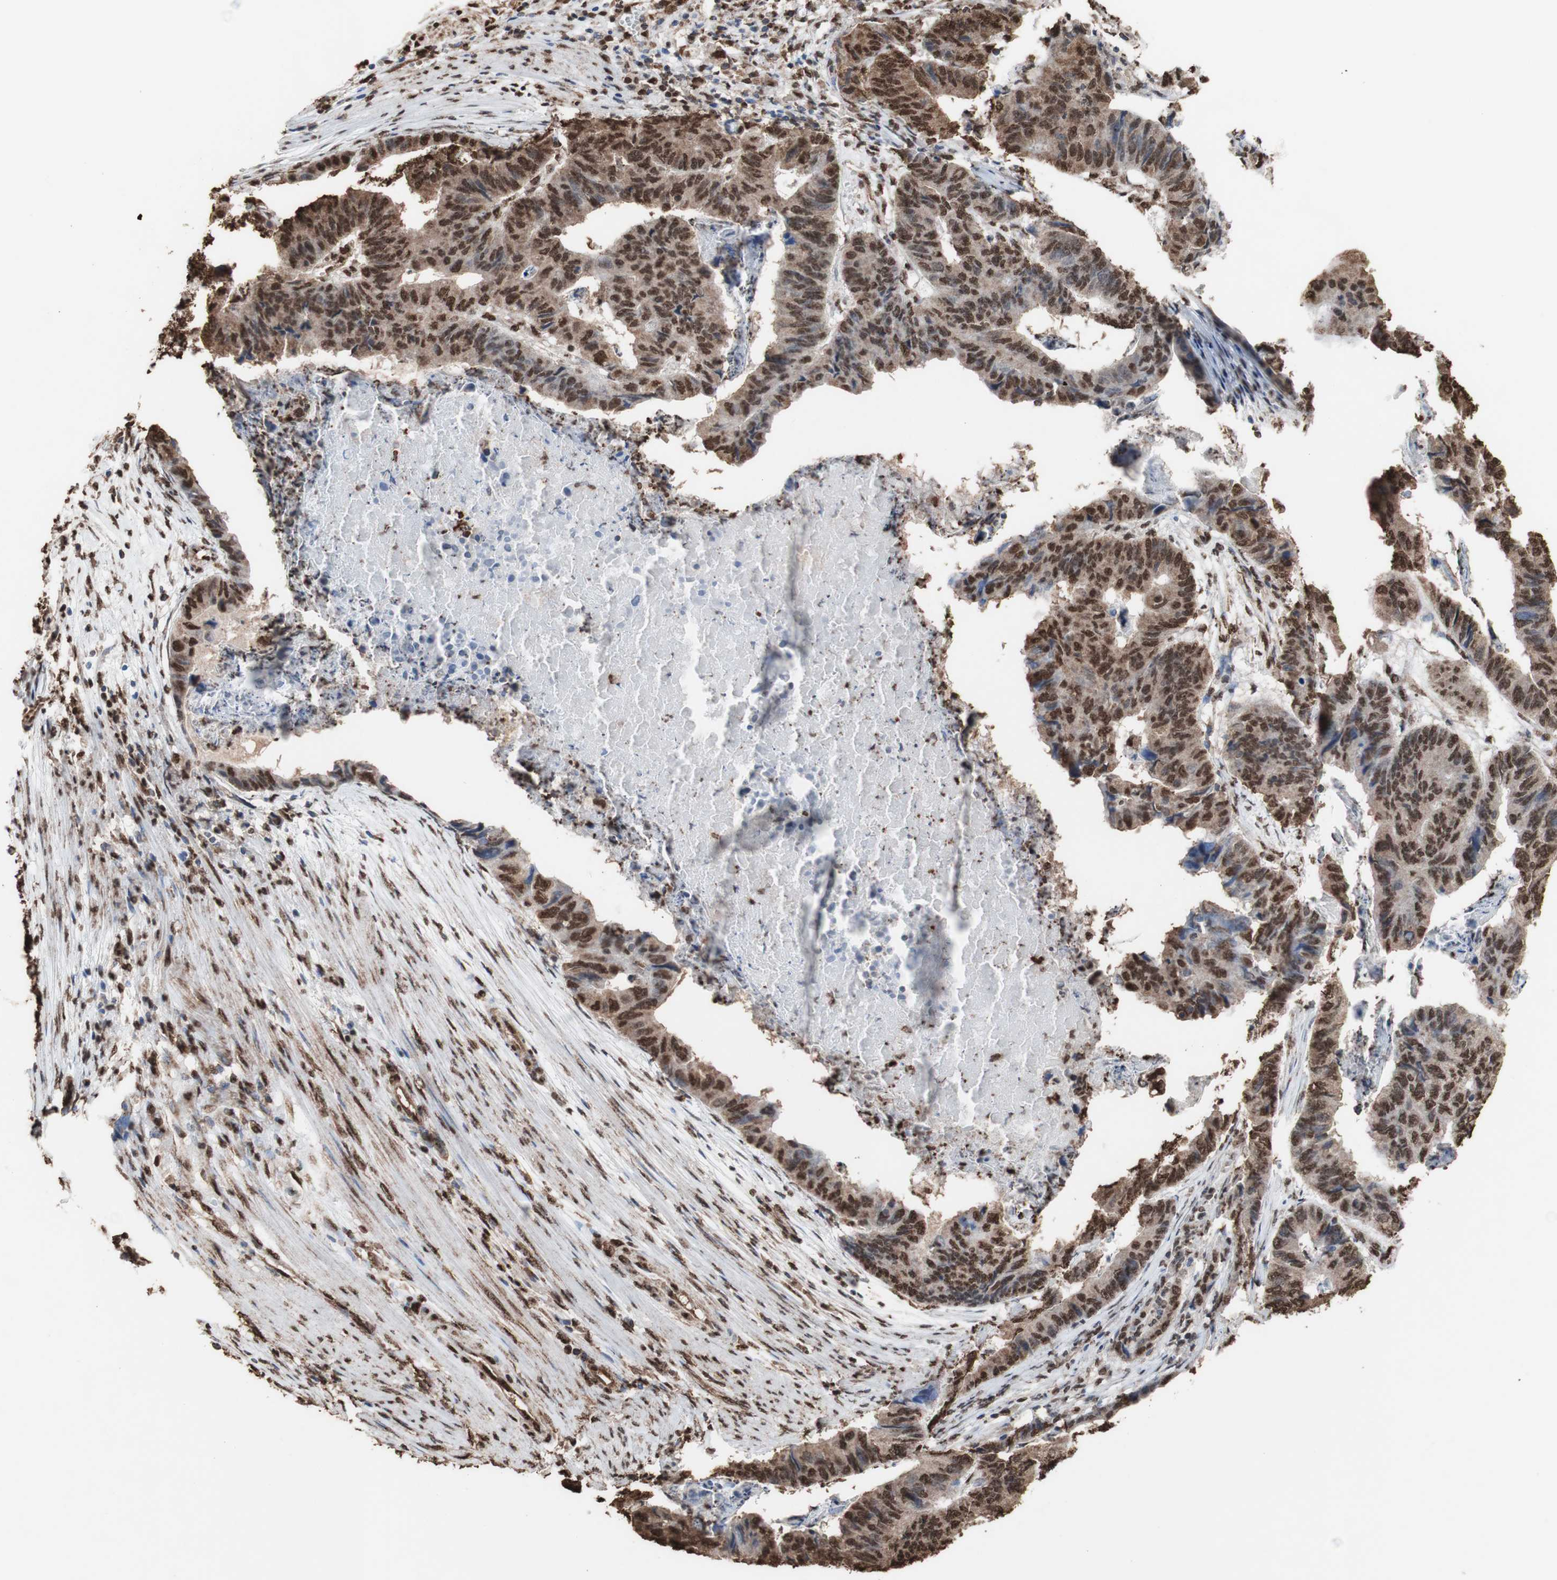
{"staining": {"intensity": "strong", "quantity": ">75%", "location": "cytoplasmic/membranous,nuclear"}, "tissue": "stomach cancer", "cell_type": "Tumor cells", "image_type": "cancer", "snomed": [{"axis": "morphology", "description": "Adenocarcinoma, NOS"}, {"axis": "topography", "description": "Stomach, lower"}], "caption": "Stomach adenocarcinoma stained with DAB IHC displays high levels of strong cytoplasmic/membranous and nuclear expression in approximately >75% of tumor cells.", "gene": "PIDD1", "patient": {"sex": "male", "age": 77}}